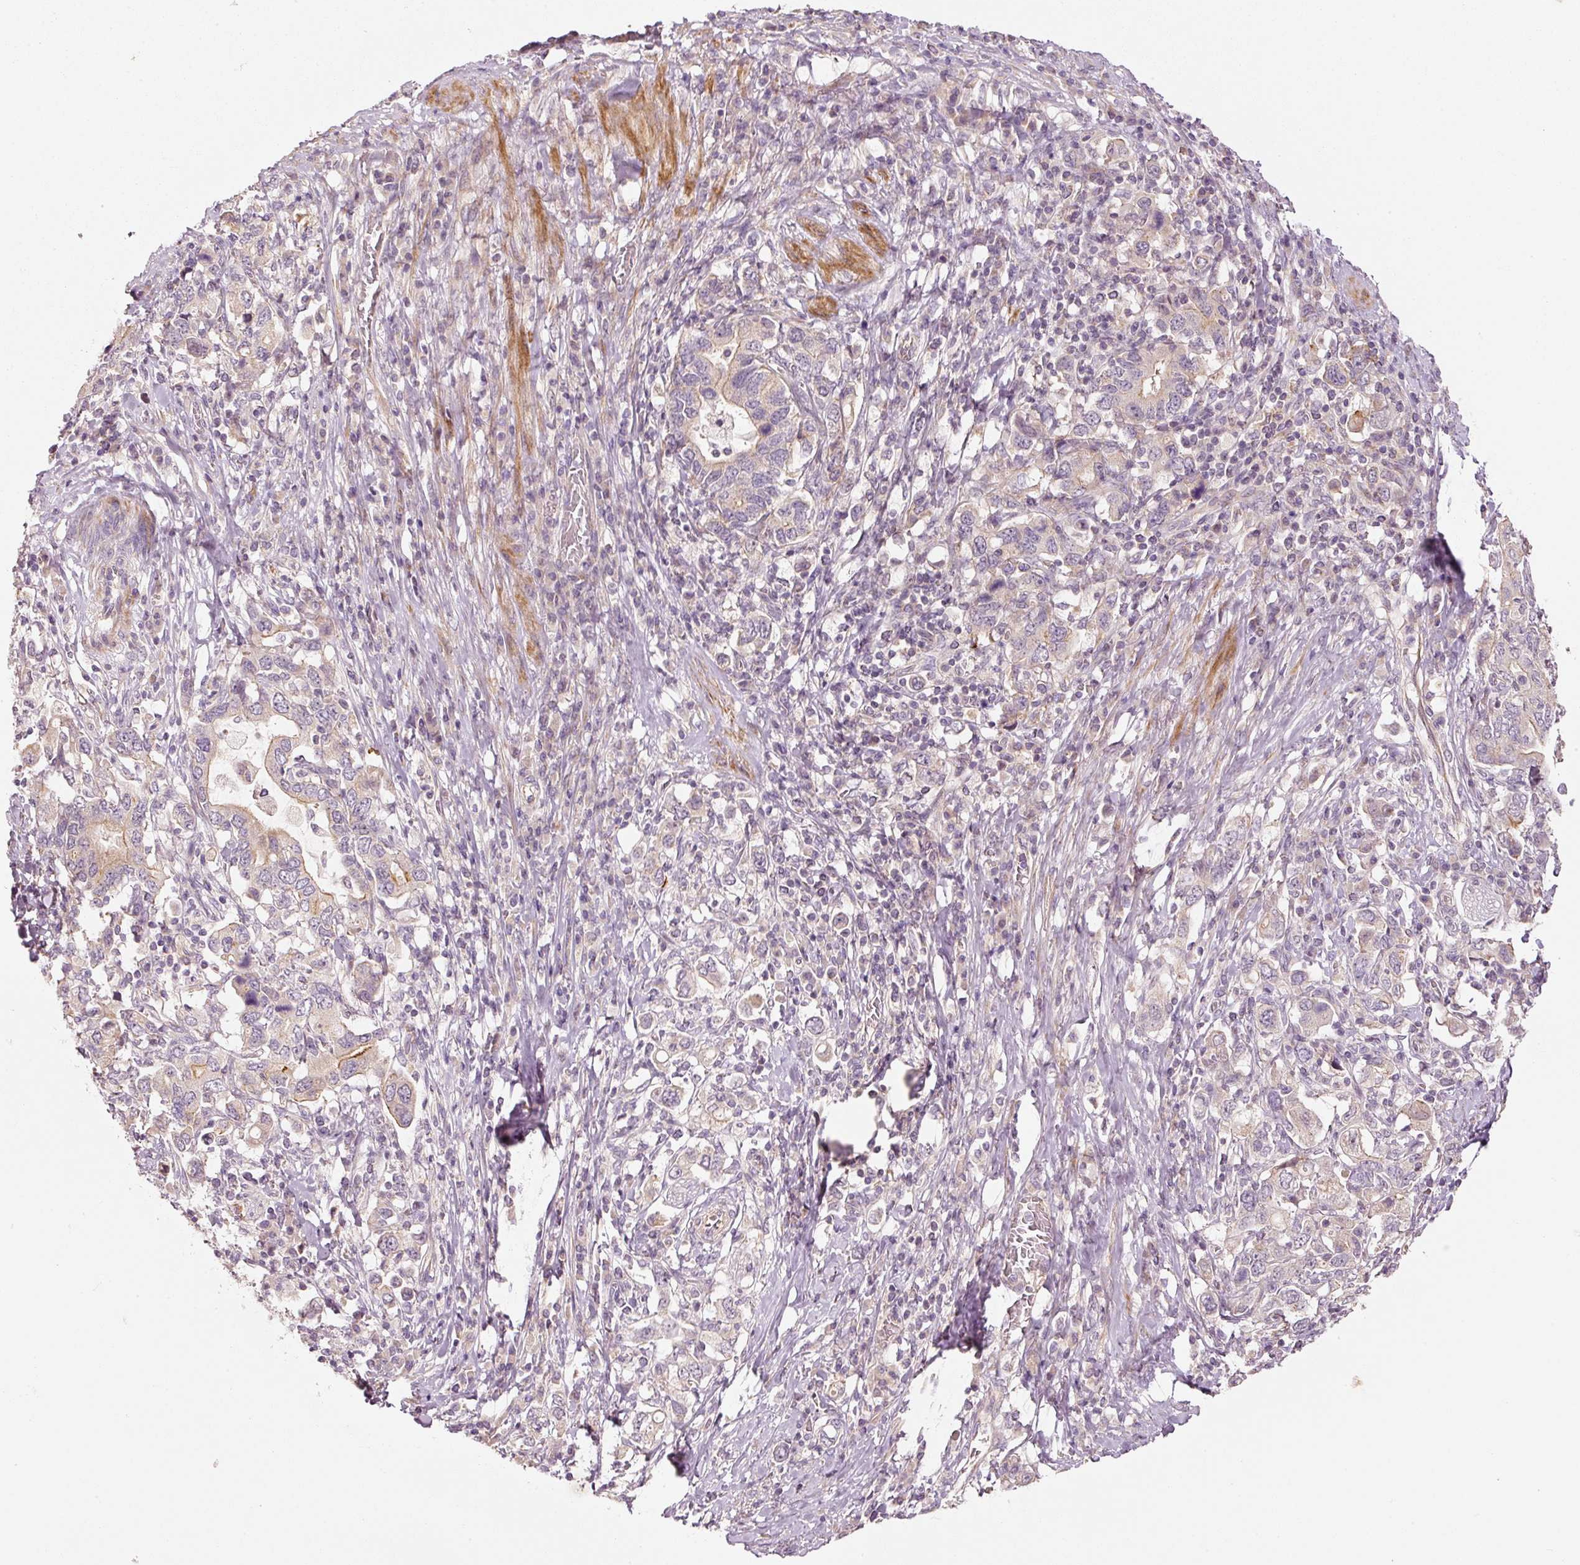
{"staining": {"intensity": "negative", "quantity": "none", "location": "none"}, "tissue": "stomach cancer", "cell_type": "Tumor cells", "image_type": "cancer", "snomed": [{"axis": "morphology", "description": "Adenocarcinoma, NOS"}, {"axis": "topography", "description": "Stomach, upper"}, {"axis": "topography", "description": "Stomach"}], "caption": "High power microscopy image of an immunohistochemistry histopathology image of adenocarcinoma (stomach), revealing no significant staining in tumor cells.", "gene": "ARHGAP22", "patient": {"sex": "male", "age": 62}}